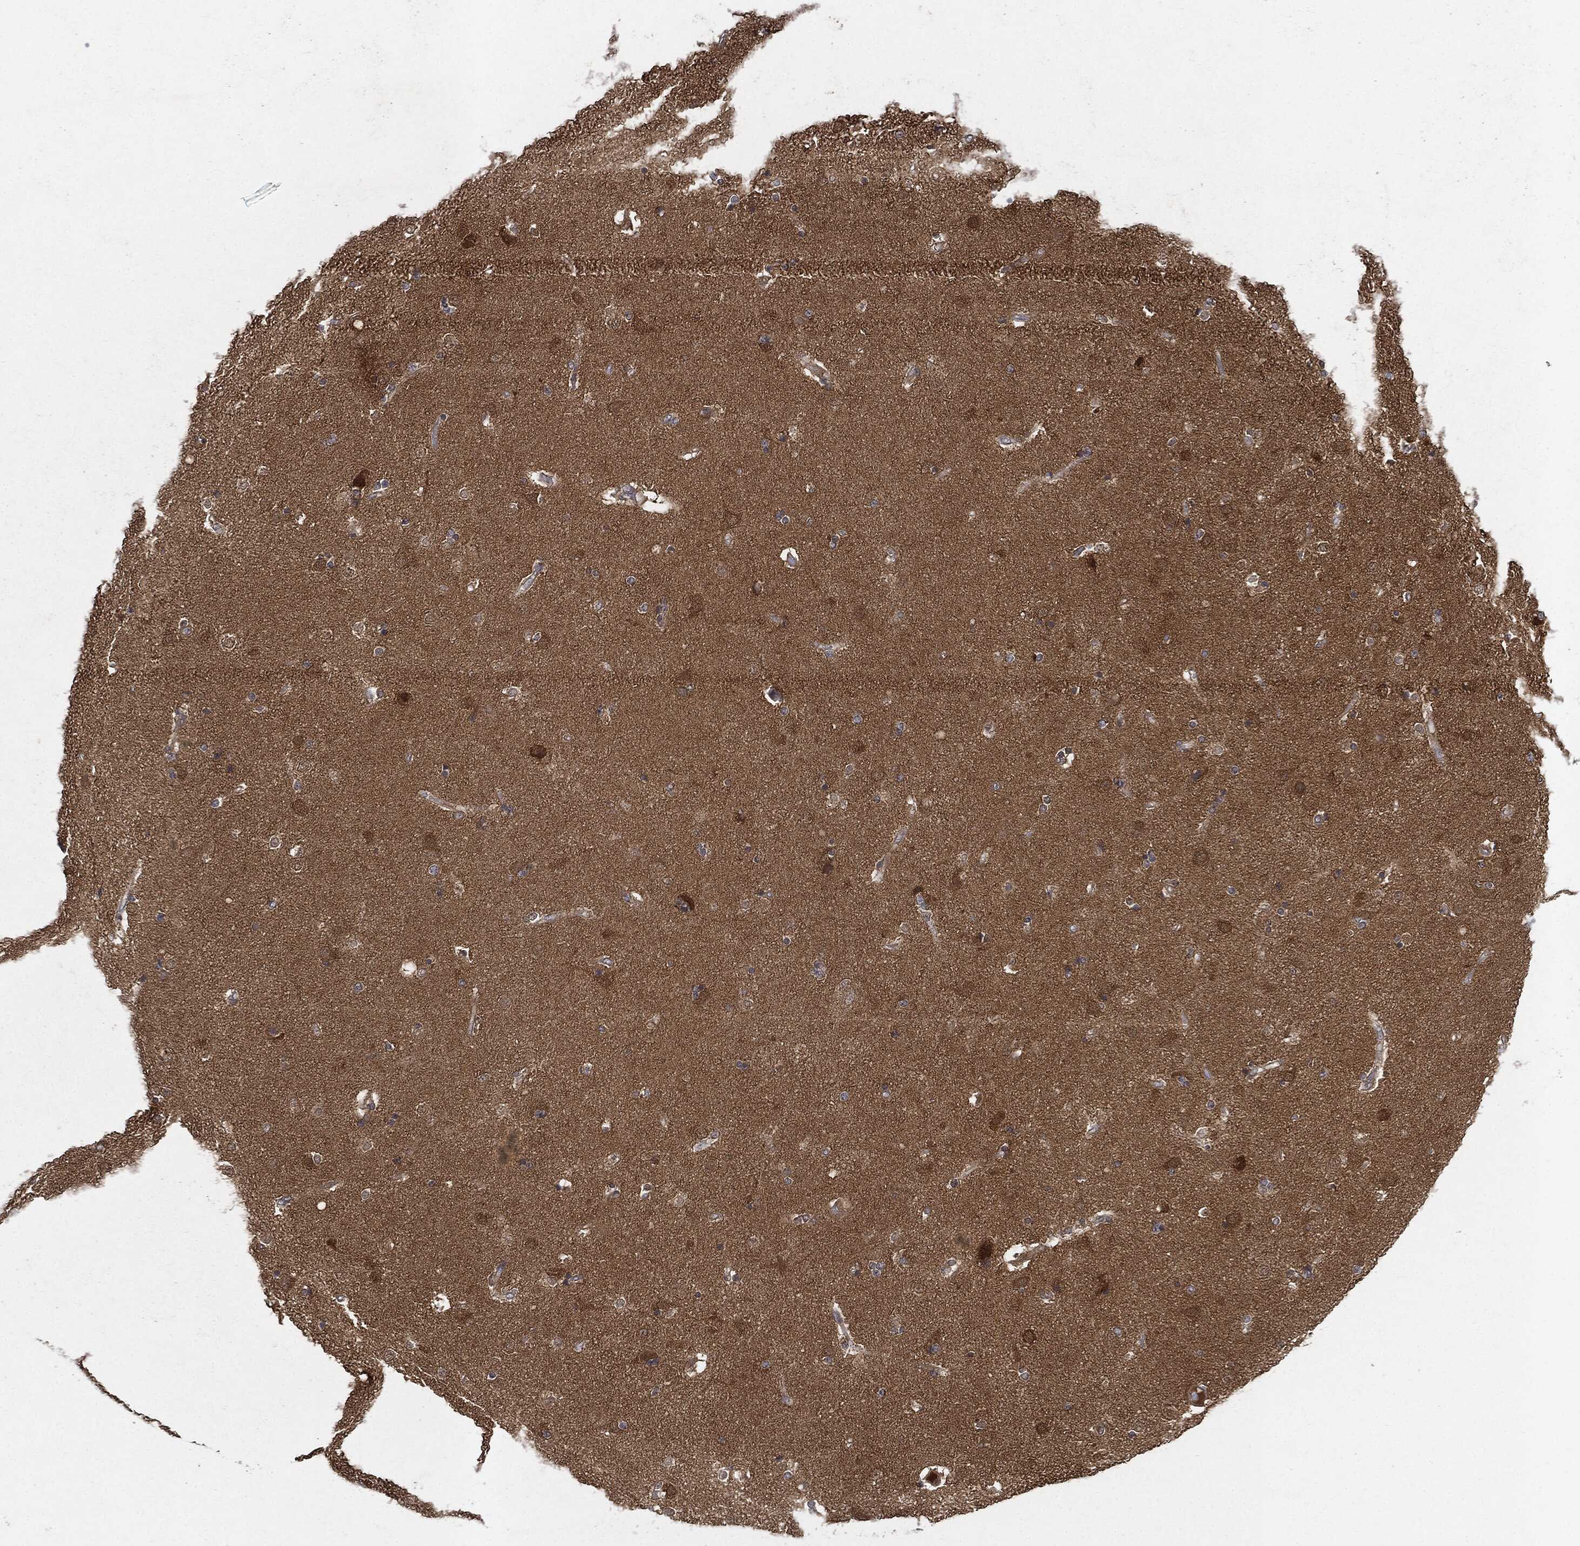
{"staining": {"intensity": "negative", "quantity": "none", "location": "none"}, "tissue": "caudate", "cell_type": "Glial cells", "image_type": "normal", "snomed": [{"axis": "morphology", "description": "Normal tissue, NOS"}, {"axis": "topography", "description": "Lateral ventricle wall"}], "caption": "The immunohistochemistry (IHC) micrograph has no significant expression in glial cells of caudate. Nuclei are stained in blue.", "gene": "BRAF", "patient": {"sex": "female", "age": 71}}